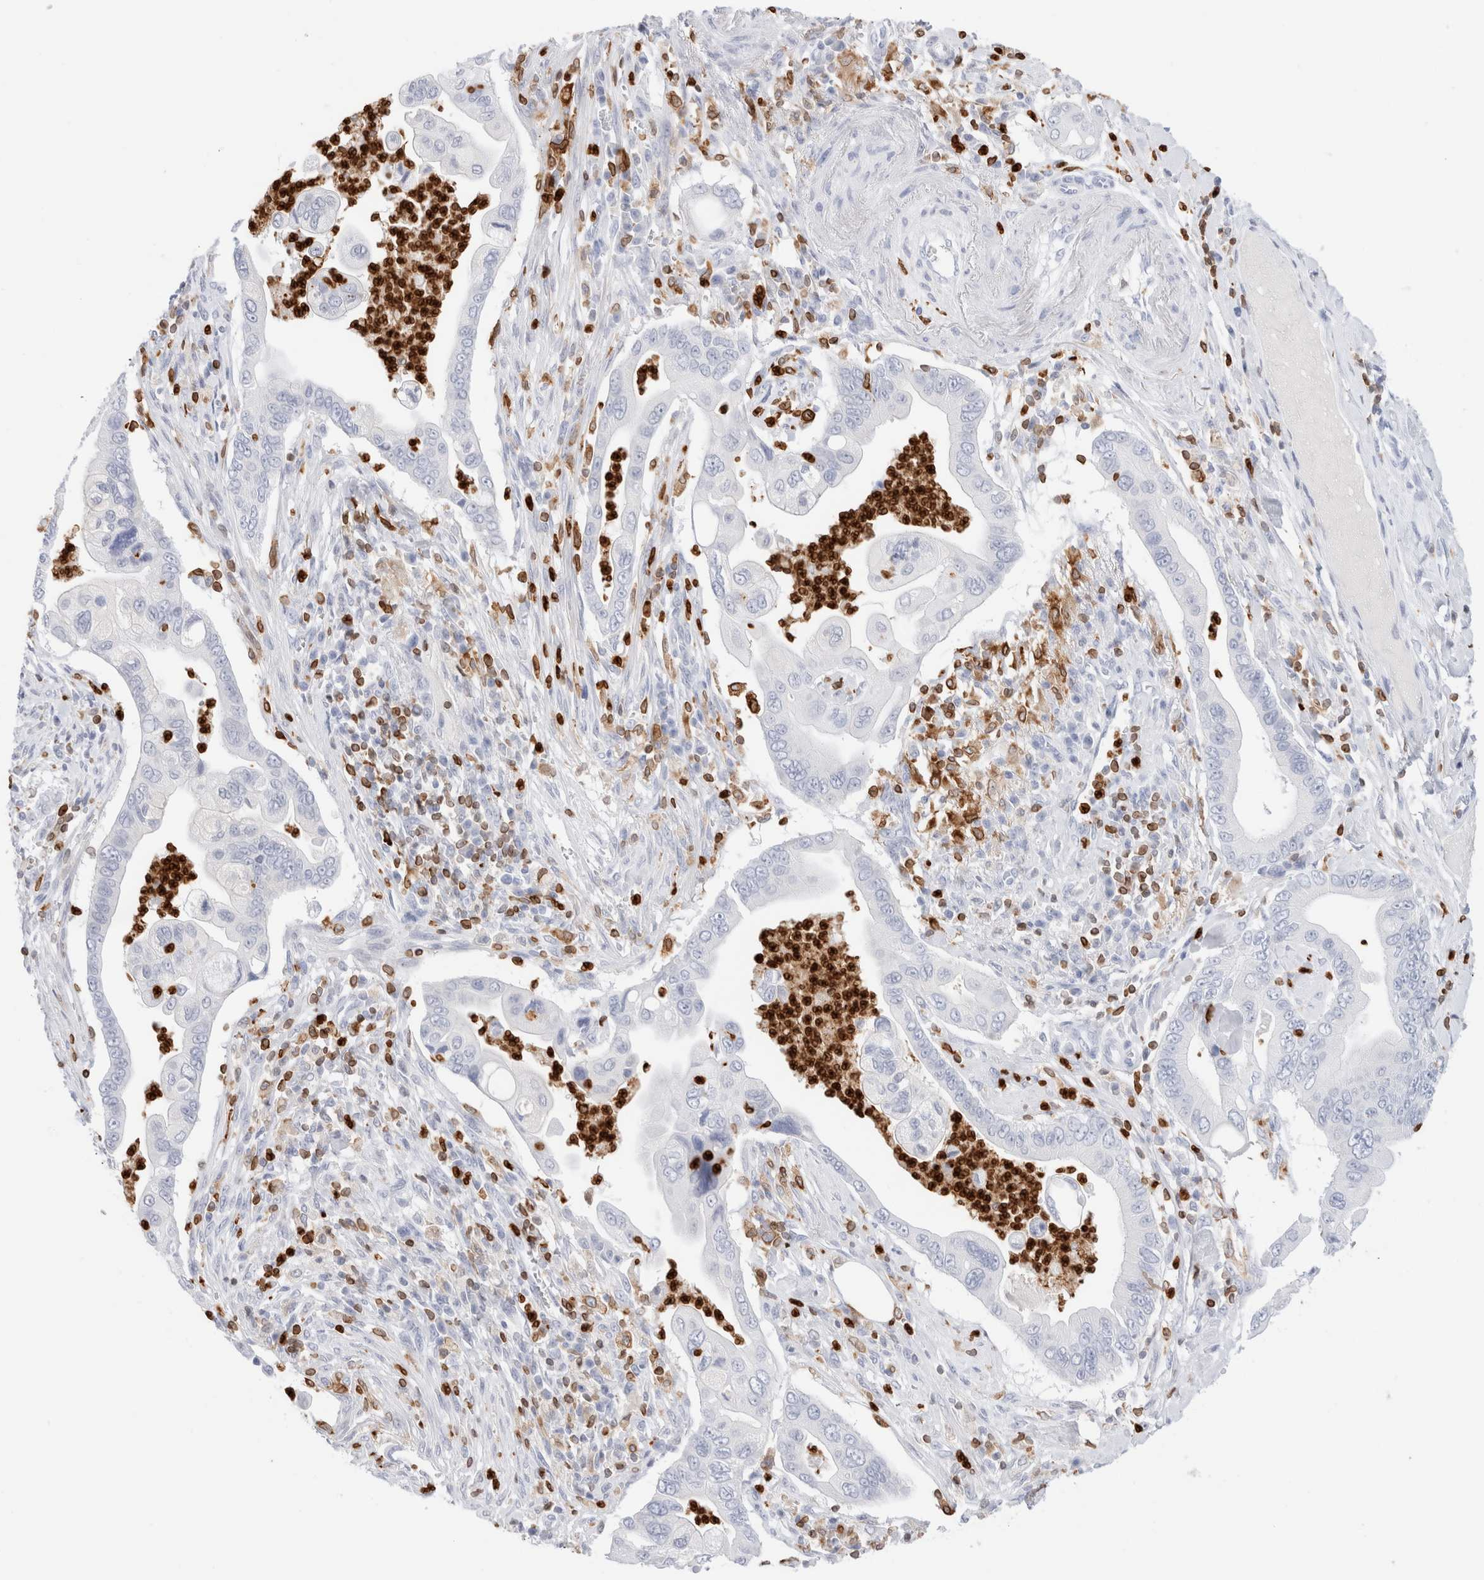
{"staining": {"intensity": "negative", "quantity": "none", "location": "none"}, "tissue": "pancreatic cancer", "cell_type": "Tumor cells", "image_type": "cancer", "snomed": [{"axis": "morphology", "description": "Adenocarcinoma, NOS"}, {"axis": "topography", "description": "Pancreas"}], "caption": "Histopathology image shows no significant protein staining in tumor cells of adenocarcinoma (pancreatic). (Brightfield microscopy of DAB (3,3'-diaminobenzidine) IHC at high magnification).", "gene": "ALOX5AP", "patient": {"sex": "male", "age": 78}}